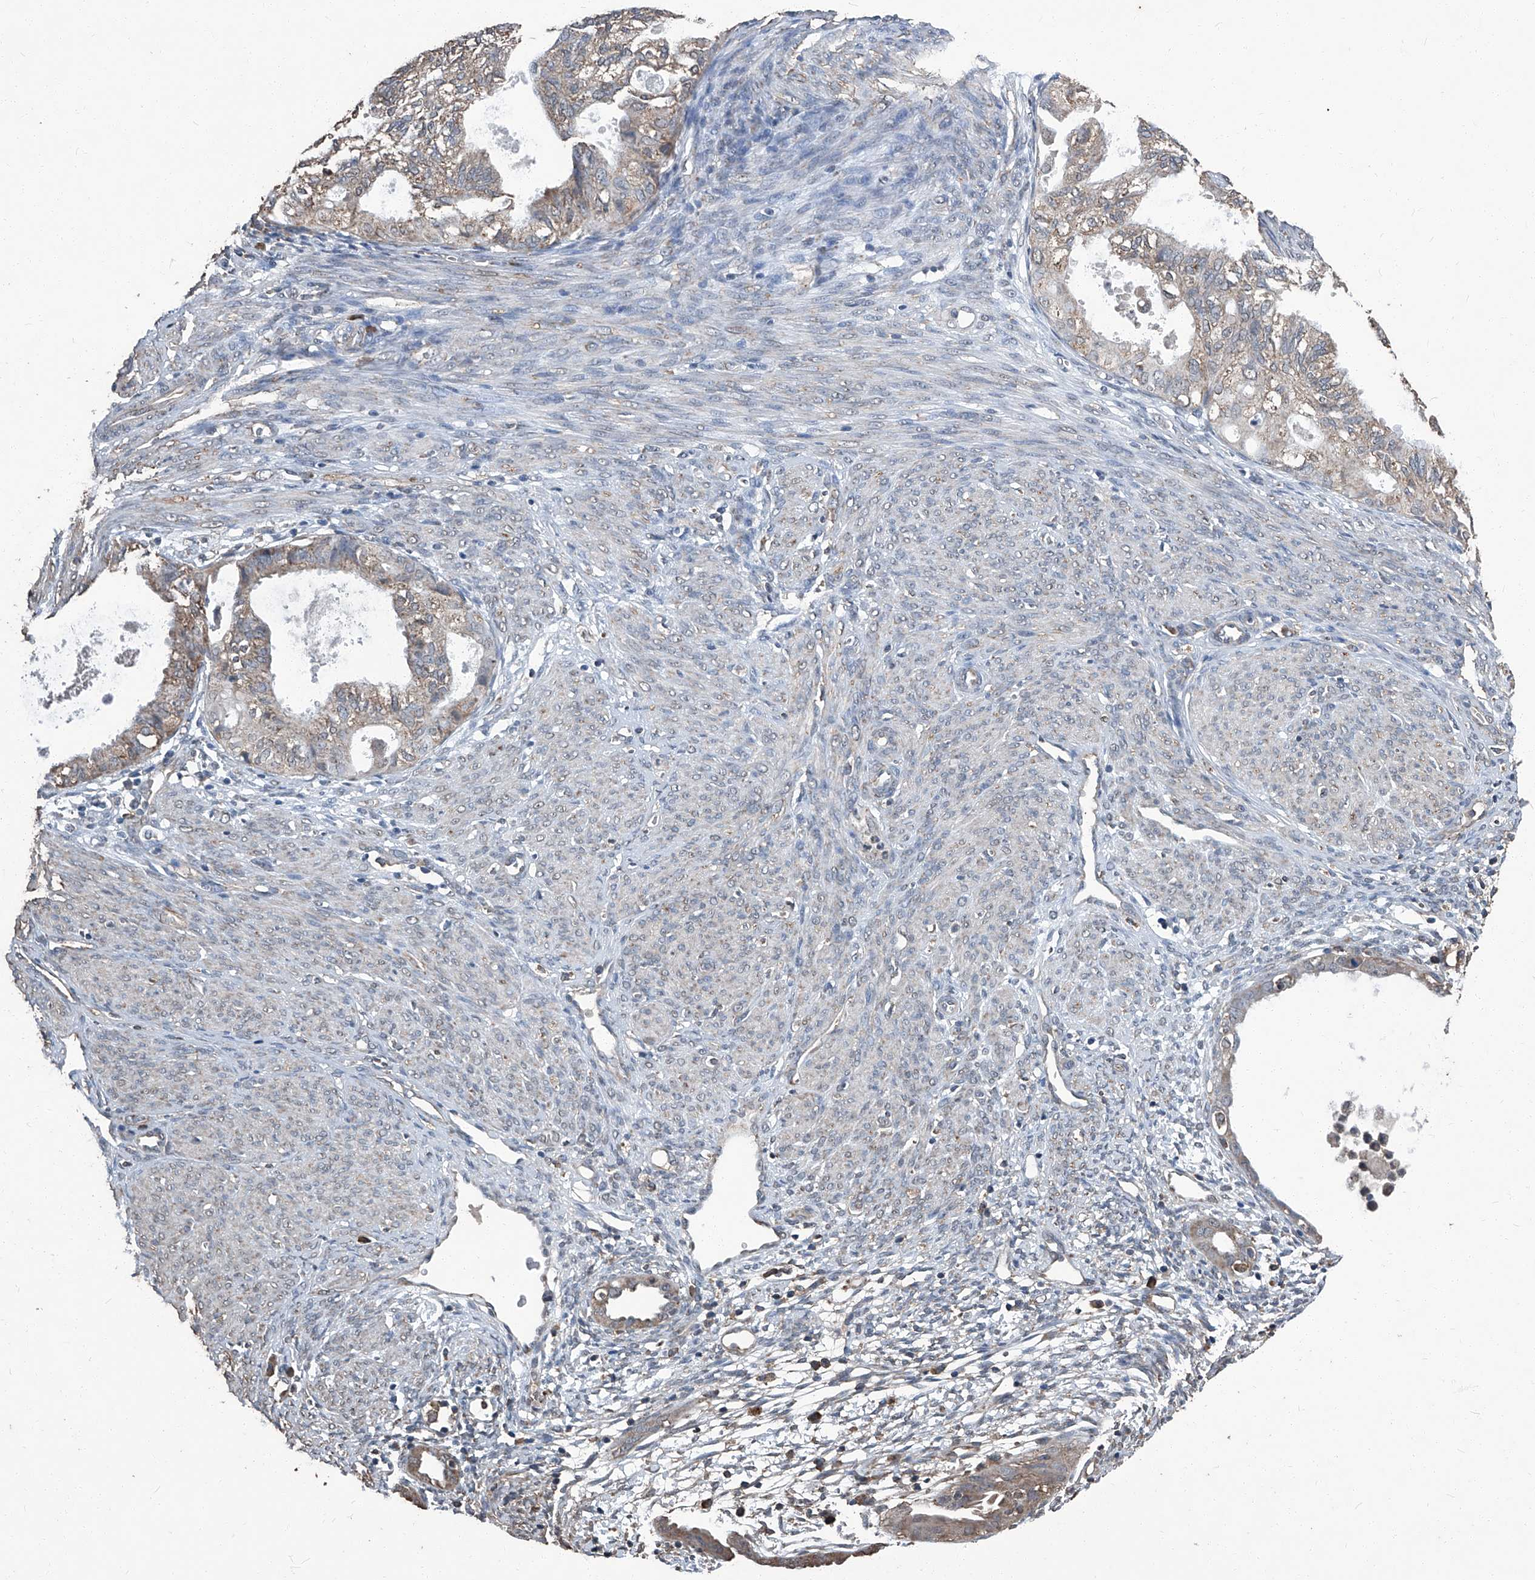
{"staining": {"intensity": "moderate", "quantity": ">75%", "location": "cytoplasmic/membranous"}, "tissue": "cervical cancer", "cell_type": "Tumor cells", "image_type": "cancer", "snomed": [{"axis": "morphology", "description": "Normal tissue, NOS"}, {"axis": "morphology", "description": "Adenocarcinoma, NOS"}, {"axis": "topography", "description": "Cervix"}, {"axis": "topography", "description": "Endometrium"}], "caption": "Adenocarcinoma (cervical) tissue exhibits moderate cytoplasmic/membranous staining in about >75% of tumor cells (DAB (3,3'-diaminobenzidine) IHC, brown staining for protein, blue staining for nuclei).", "gene": "STARD7", "patient": {"sex": "female", "age": 86}}